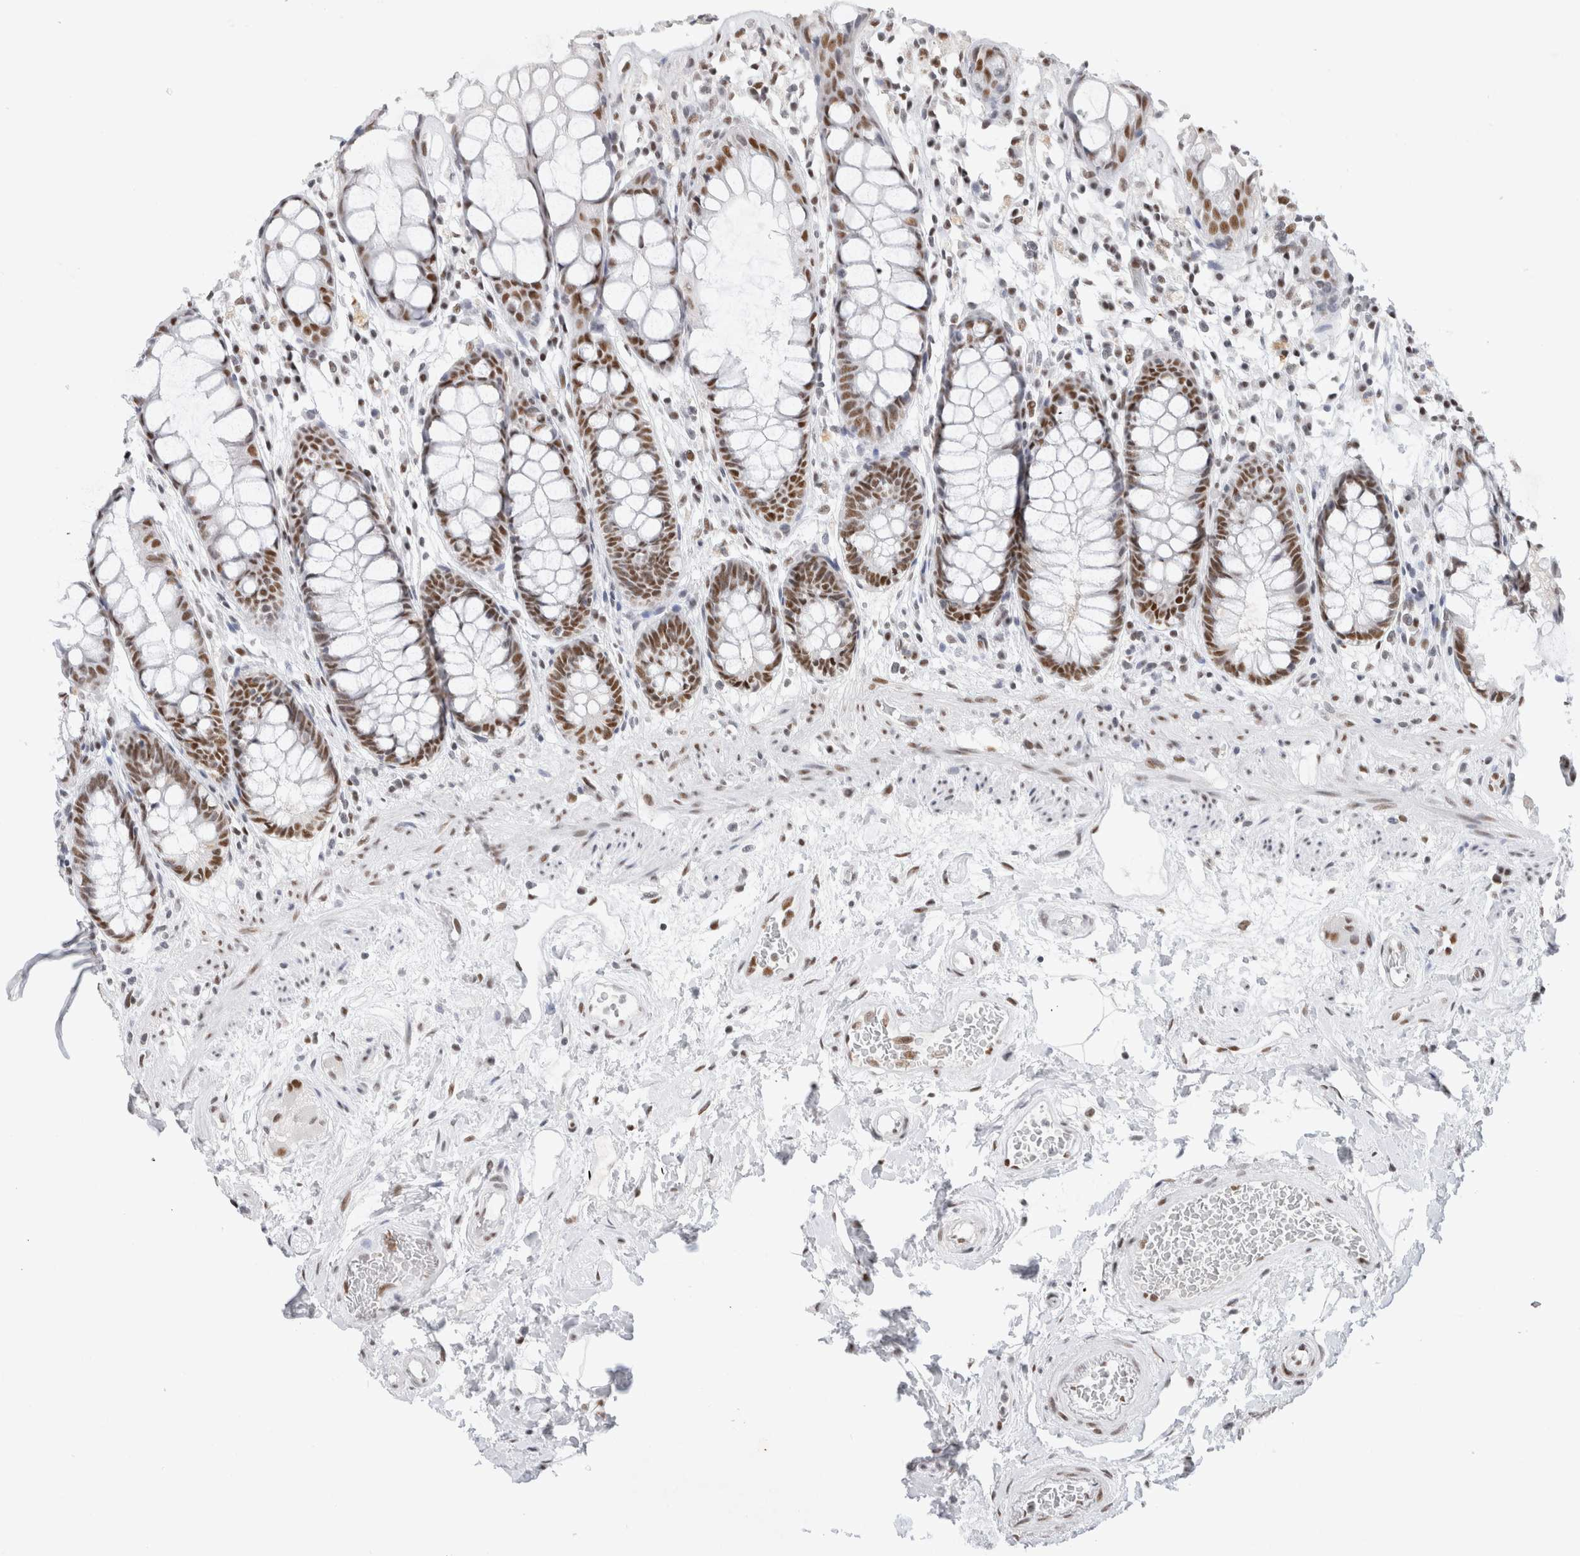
{"staining": {"intensity": "moderate", "quantity": ">75%", "location": "nuclear"}, "tissue": "rectum", "cell_type": "Glandular cells", "image_type": "normal", "snomed": [{"axis": "morphology", "description": "Normal tissue, NOS"}, {"axis": "topography", "description": "Rectum"}], "caption": "Rectum stained with immunohistochemistry exhibits moderate nuclear positivity in approximately >75% of glandular cells.", "gene": "COPS7A", "patient": {"sex": "male", "age": 64}}